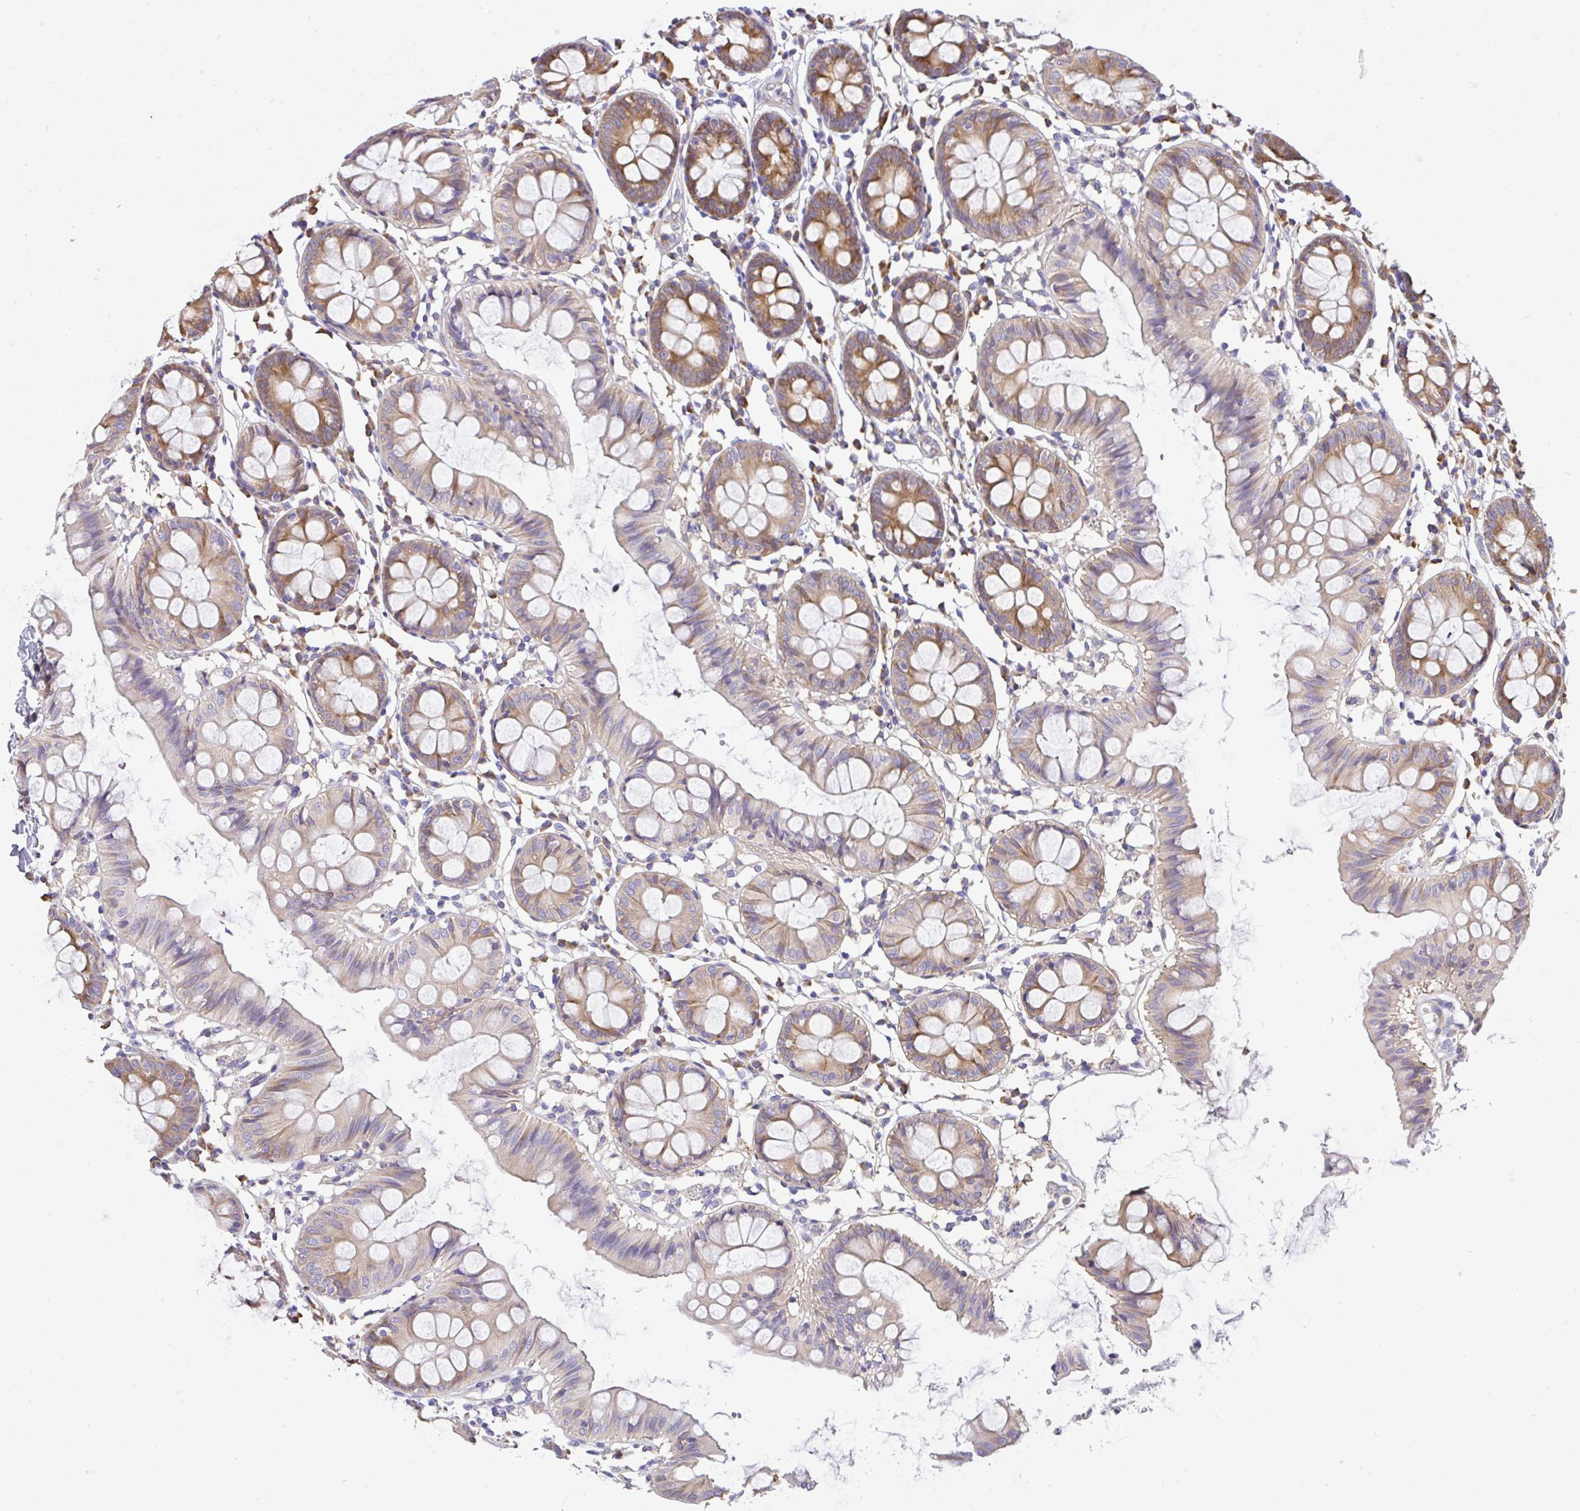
{"staining": {"intensity": "negative", "quantity": "none", "location": "none"}, "tissue": "colon", "cell_type": "Endothelial cells", "image_type": "normal", "snomed": [{"axis": "morphology", "description": "Normal tissue, NOS"}, {"axis": "topography", "description": "Colon"}], "caption": "Immunohistochemistry micrograph of benign human colon stained for a protein (brown), which demonstrates no expression in endothelial cells. (Stains: DAB IHC with hematoxylin counter stain, Microscopy: brightfield microscopy at high magnification).", "gene": "GFPT2", "patient": {"sex": "female", "age": 84}}